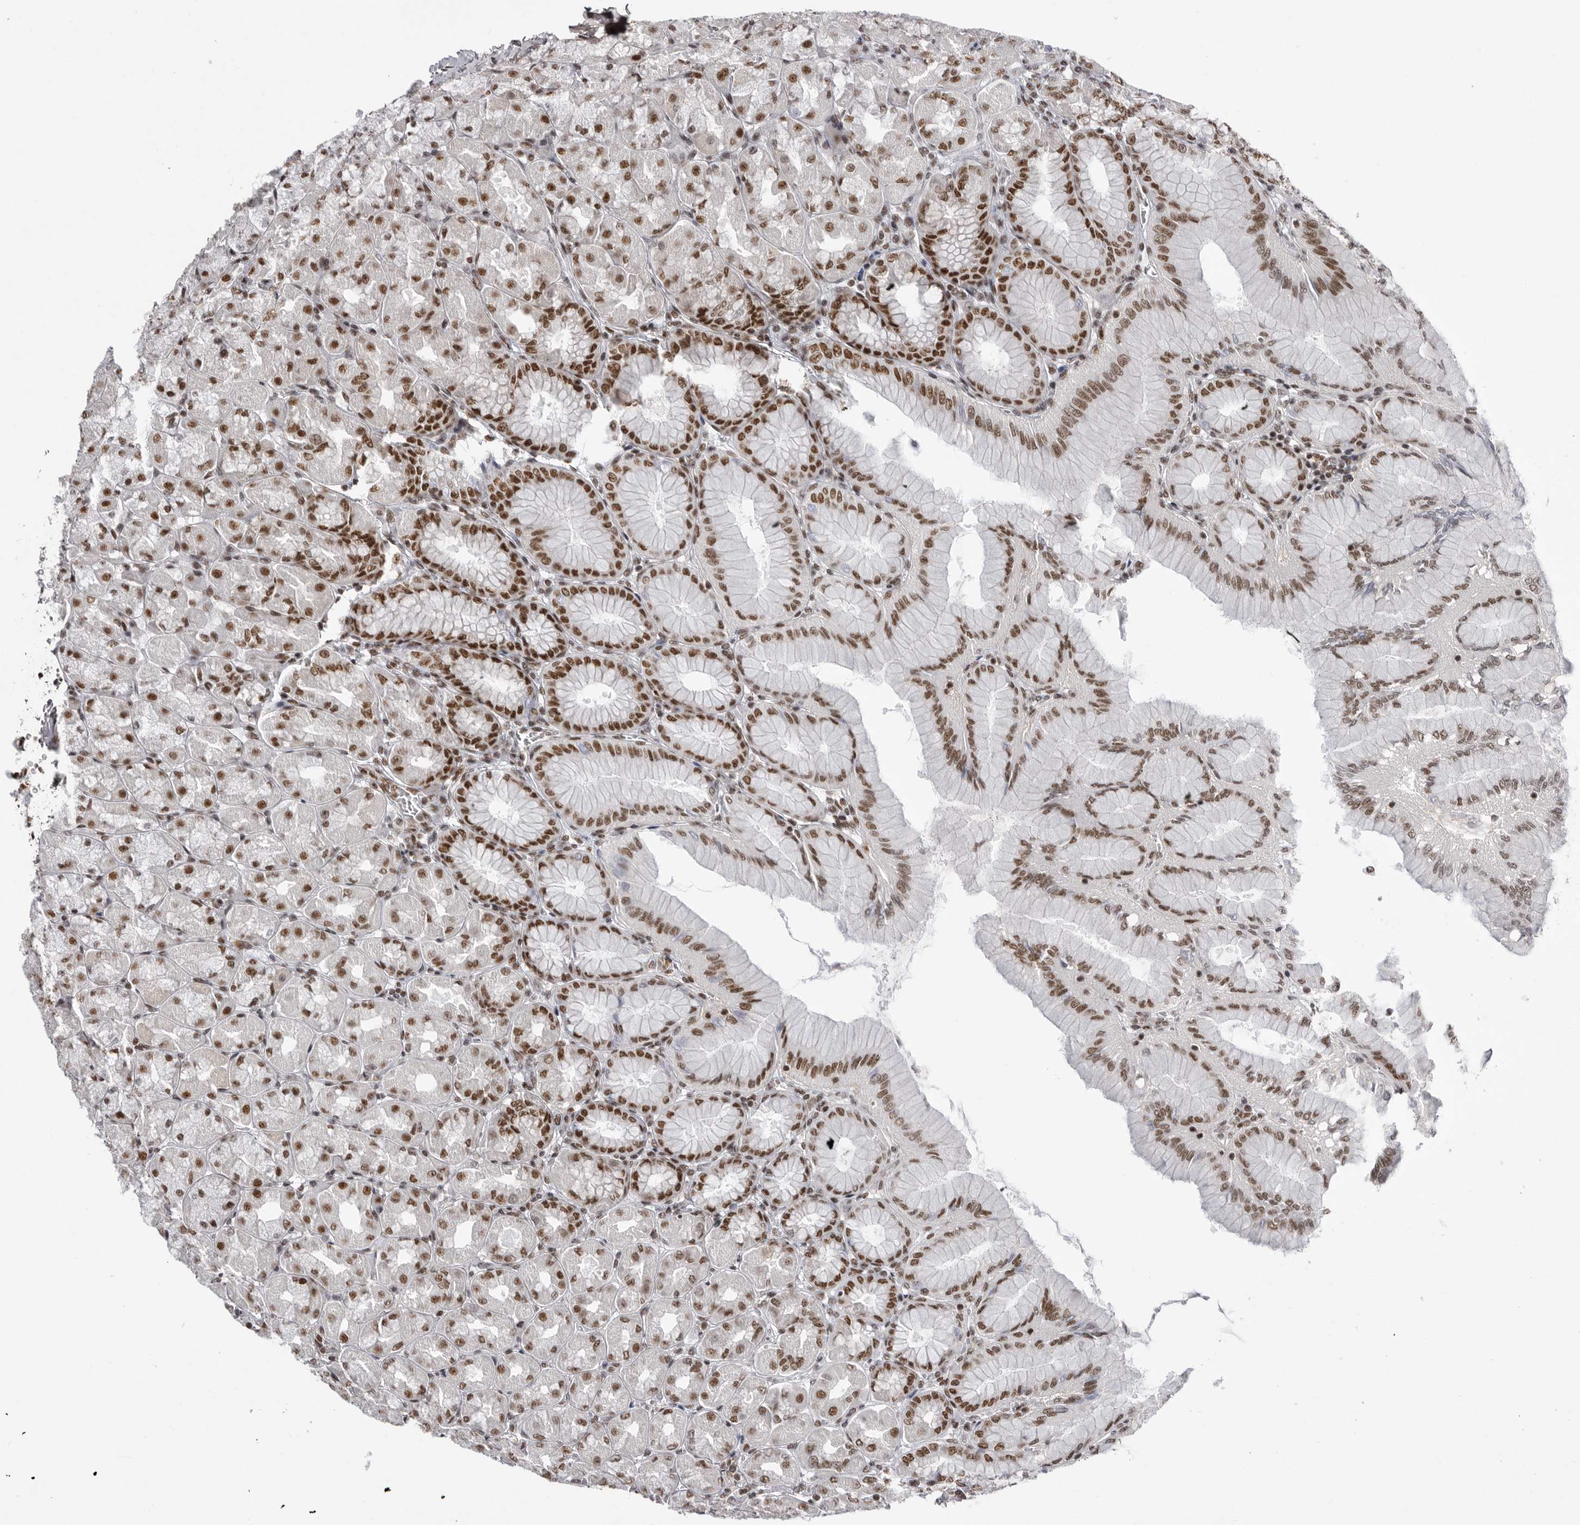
{"staining": {"intensity": "strong", "quantity": ">75%", "location": "nuclear"}, "tissue": "stomach", "cell_type": "Glandular cells", "image_type": "normal", "snomed": [{"axis": "morphology", "description": "Normal tissue, NOS"}, {"axis": "topography", "description": "Stomach, upper"}], "caption": "Protein staining demonstrates strong nuclear expression in about >75% of glandular cells in normal stomach. The staining was performed using DAB, with brown indicating positive protein expression. Nuclei are stained blue with hematoxylin.", "gene": "PPP1R8", "patient": {"sex": "female", "age": 56}}